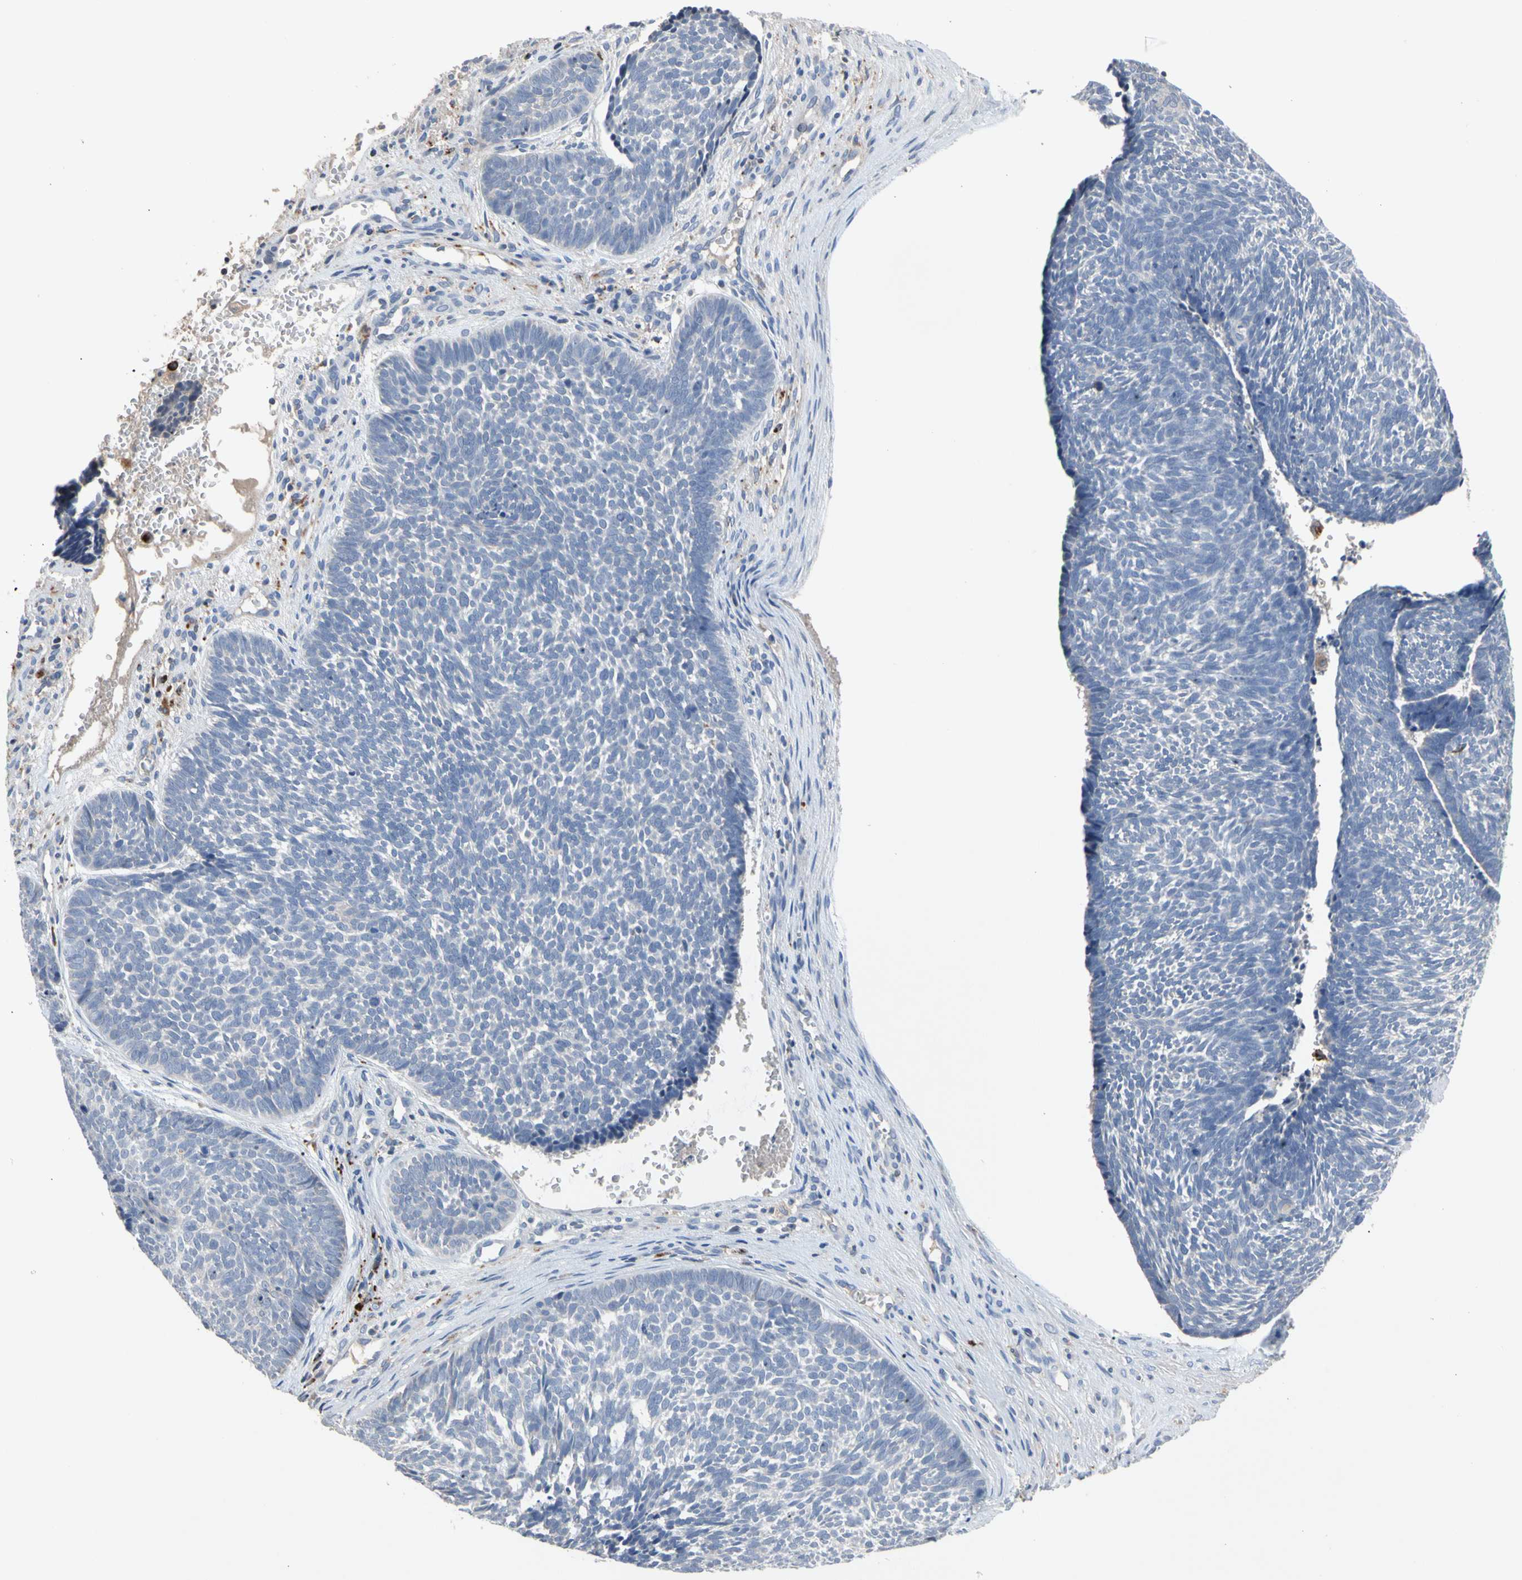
{"staining": {"intensity": "negative", "quantity": "none", "location": "none"}, "tissue": "skin cancer", "cell_type": "Tumor cells", "image_type": "cancer", "snomed": [{"axis": "morphology", "description": "Basal cell carcinoma"}, {"axis": "topography", "description": "Skin"}], "caption": "This photomicrograph is of skin cancer (basal cell carcinoma) stained with immunohistochemistry to label a protein in brown with the nuclei are counter-stained blue. There is no positivity in tumor cells.", "gene": "ADA2", "patient": {"sex": "male", "age": 84}}